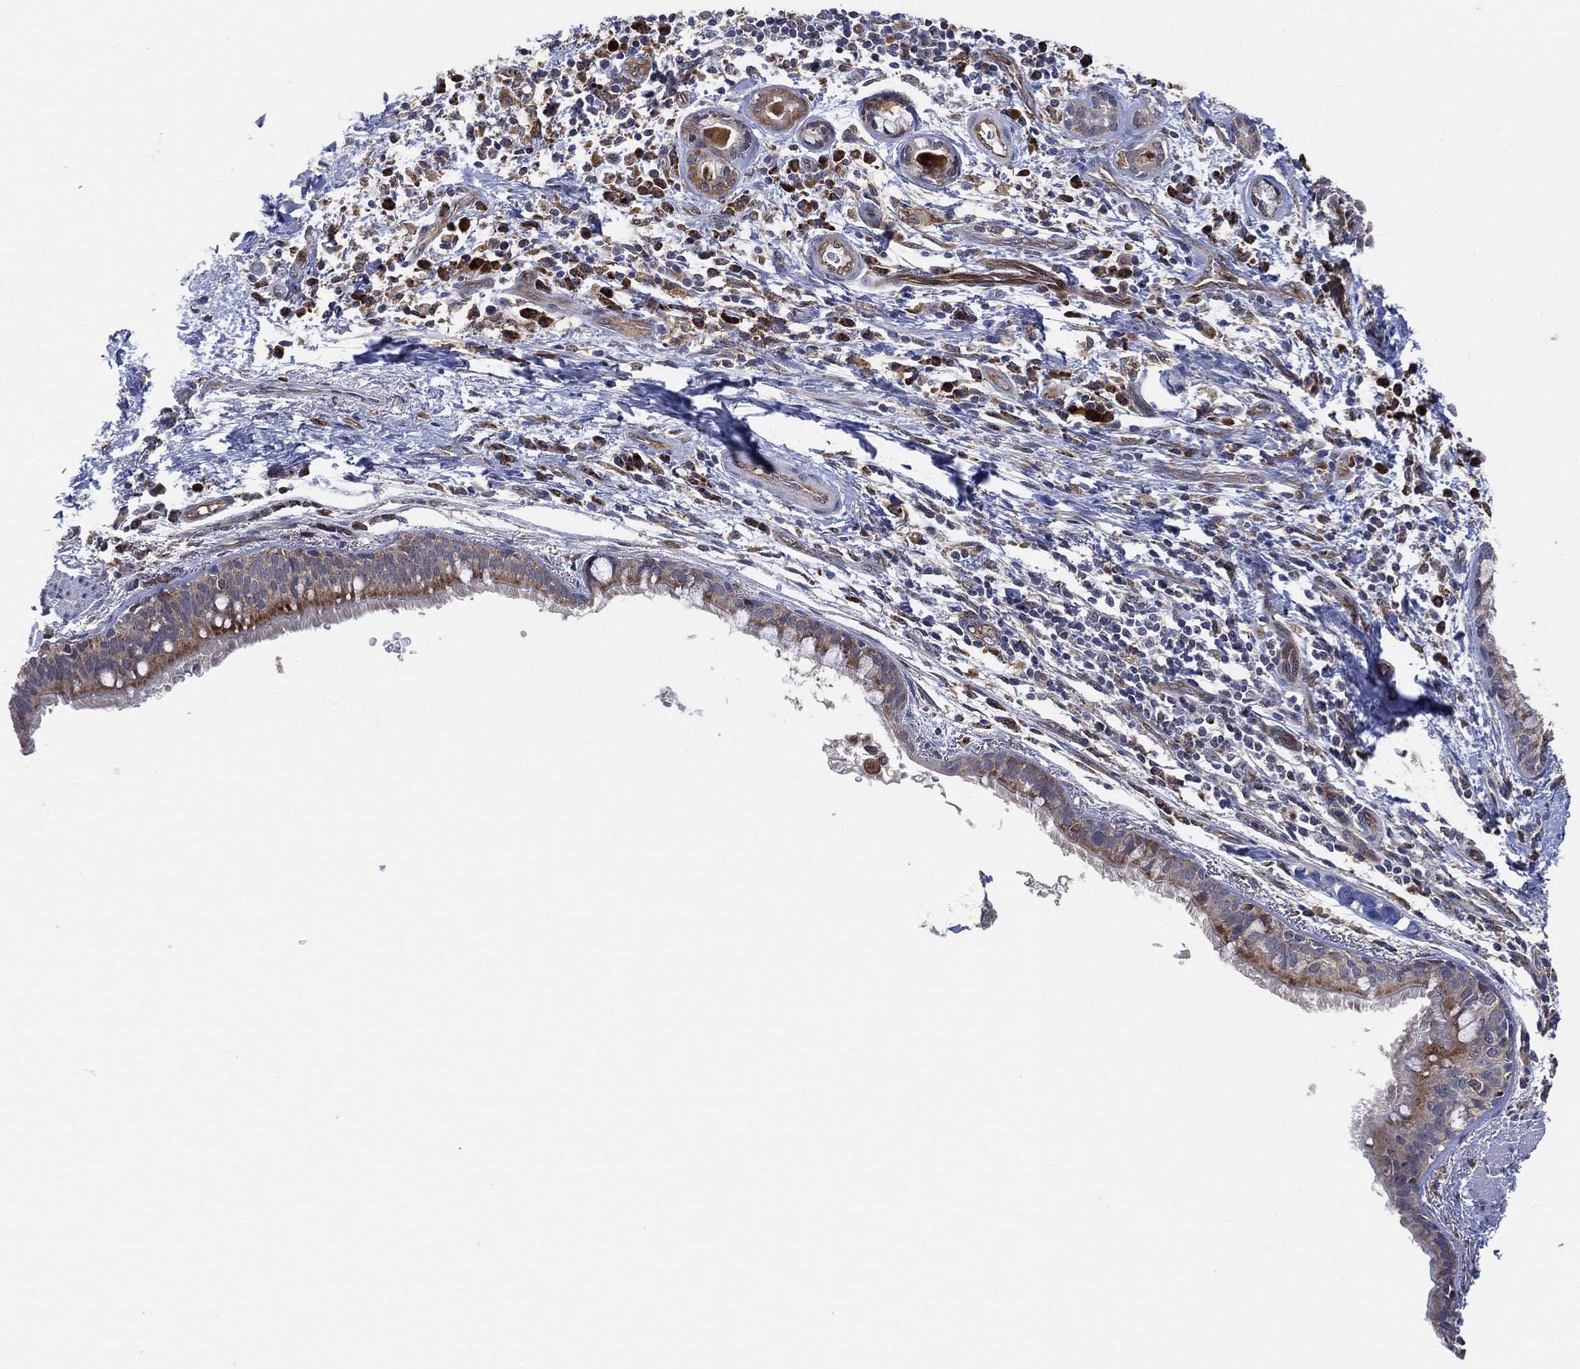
{"staining": {"intensity": "moderate", "quantity": "<25%", "location": "cytoplasmic/membranous"}, "tissue": "bronchus", "cell_type": "Respiratory epithelial cells", "image_type": "normal", "snomed": [{"axis": "morphology", "description": "Normal tissue, NOS"}, {"axis": "morphology", "description": "Squamous cell carcinoma, NOS"}, {"axis": "topography", "description": "Bronchus"}, {"axis": "topography", "description": "Lung"}], "caption": "Protein expression analysis of normal bronchus reveals moderate cytoplasmic/membranous expression in approximately <25% of respiratory epithelial cells.", "gene": "FES", "patient": {"sex": "male", "age": 69}}